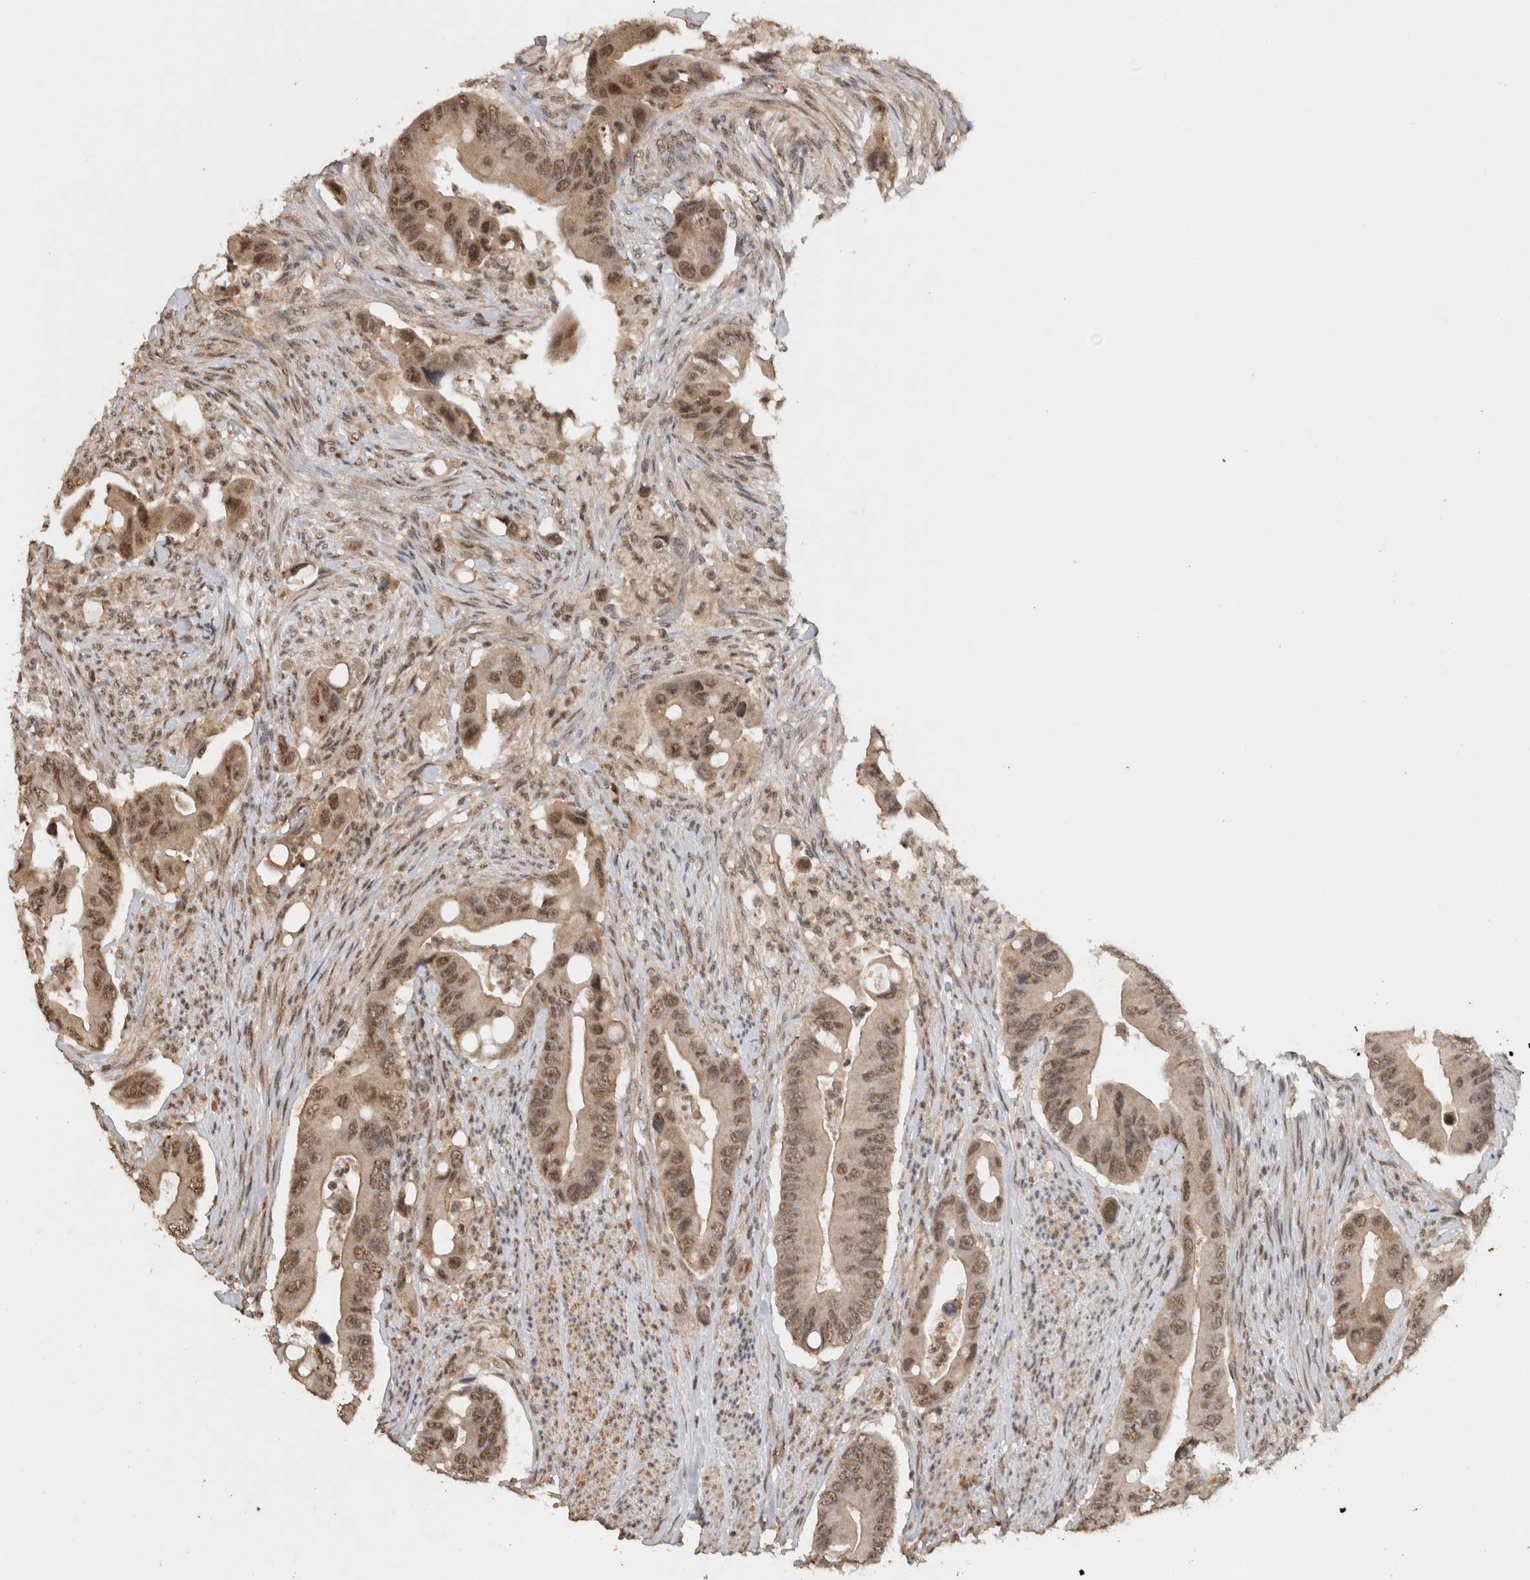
{"staining": {"intensity": "moderate", "quantity": ">75%", "location": "cytoplasmic/membranous,nuclear"}, "tissue": "colorectal cancer", "cell_type": "Tumor cells", "image_type": "cancer", "snomed": [{"axis": "morphology", "description": "Adenocarcinoma, NOS"}, {"axis": "topography", "description": "Rectum"}], "caption": "Immunohistochemistry photomicrograph of human colorectal cancer (adenocarcinoma) stained for a protein (brown), which reveals medium levels of moderate cytoplasmic/membranous and nuclear staining in about >75% of tumor cells.", "gene": "KEAP1", "patient": {"sex": "female", "age": 57}}